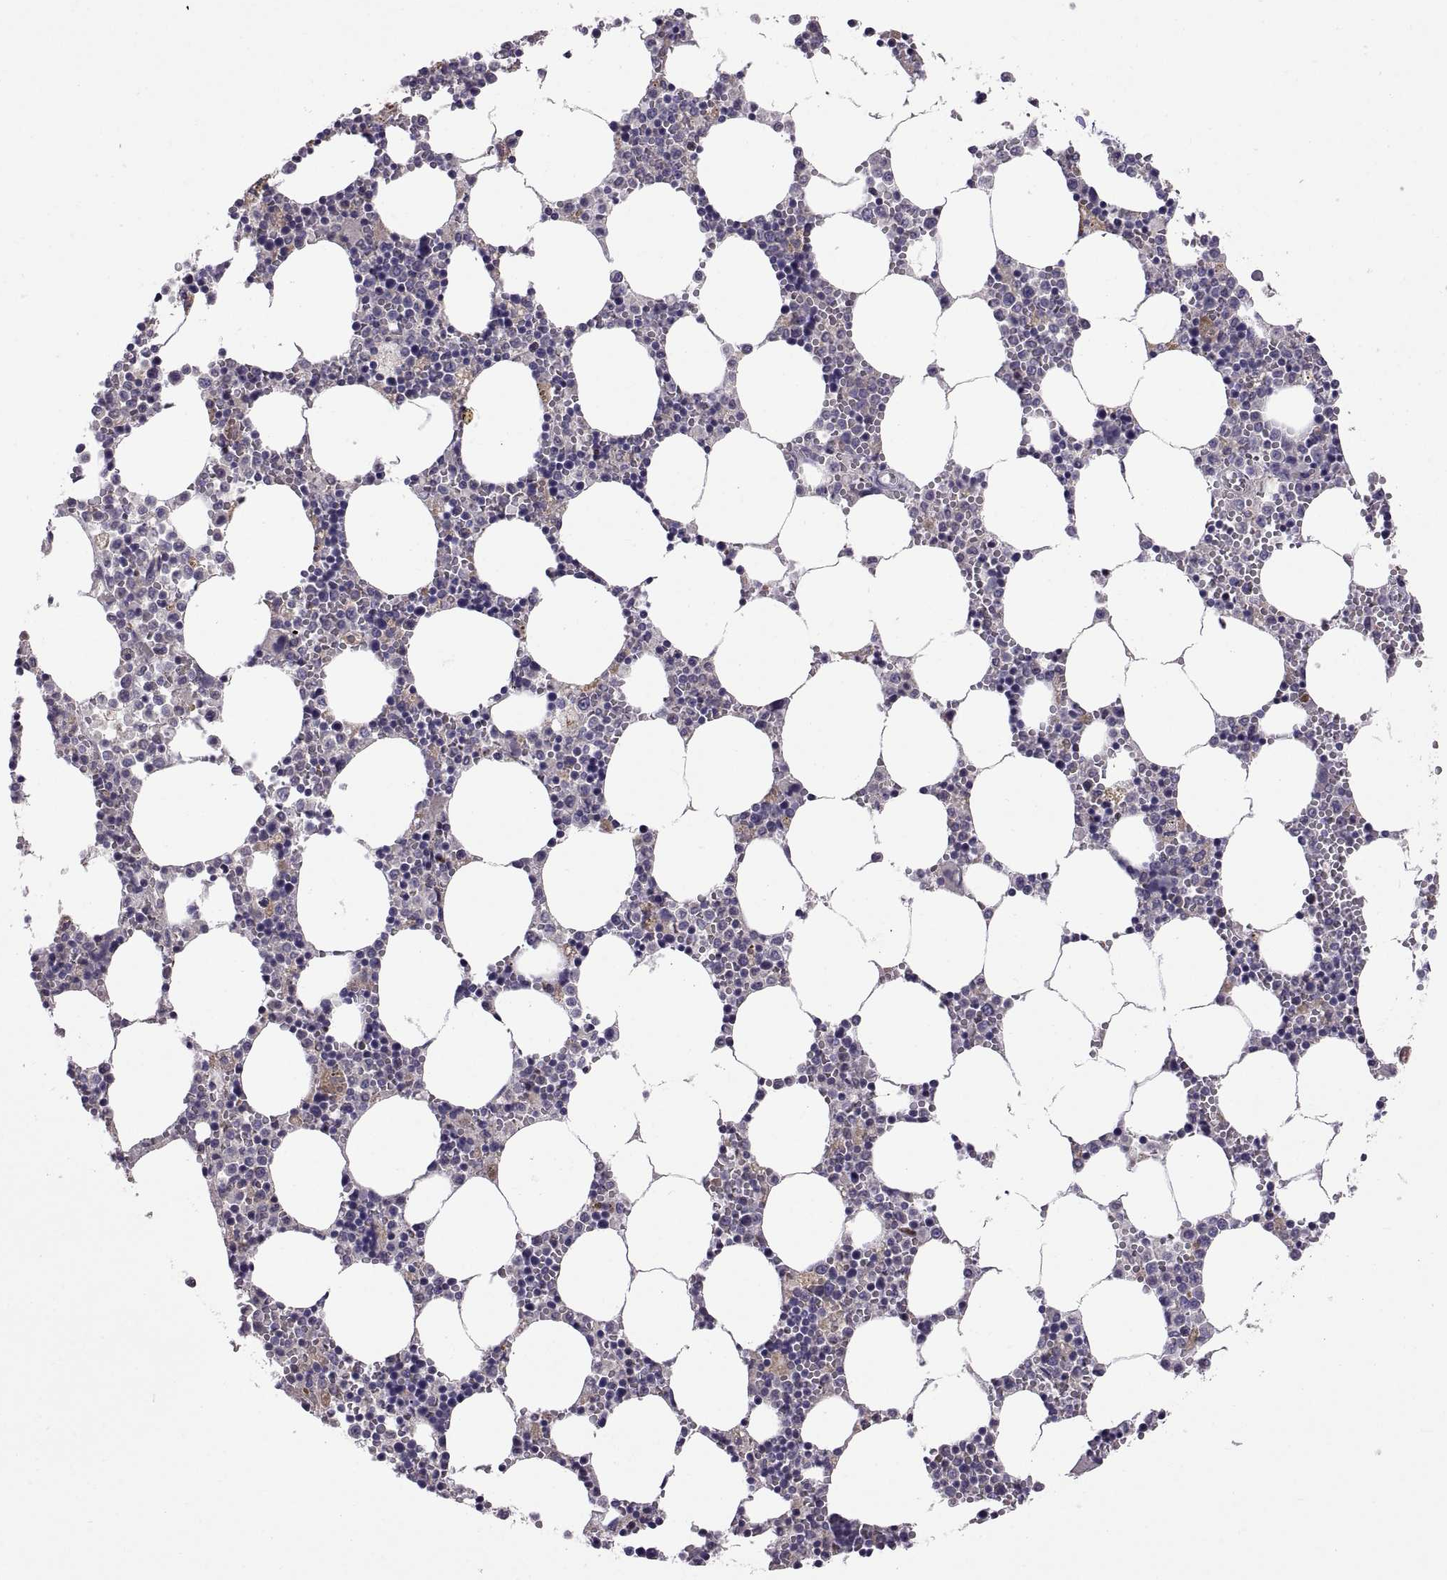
{"staining": {"intensity": "weak", "quantity": "<25%", "location": "cytoplasmic/membranous"}, "tissue": "bone marrow", "cell_type": "Hematopoietic cells", "image_type": "normal", "snomed": [{"axis": "morphology", "description": "Normal tissue, NOS"}, {"axis": "topography", "description": "Bone marrow"}], "caption": "Immunohistochemistry of unremarkable human bone marrow reveals no positivity in hematopoietic cells.", "gene": "ARSL", "patient": {"sex": "female", "age": 64}}